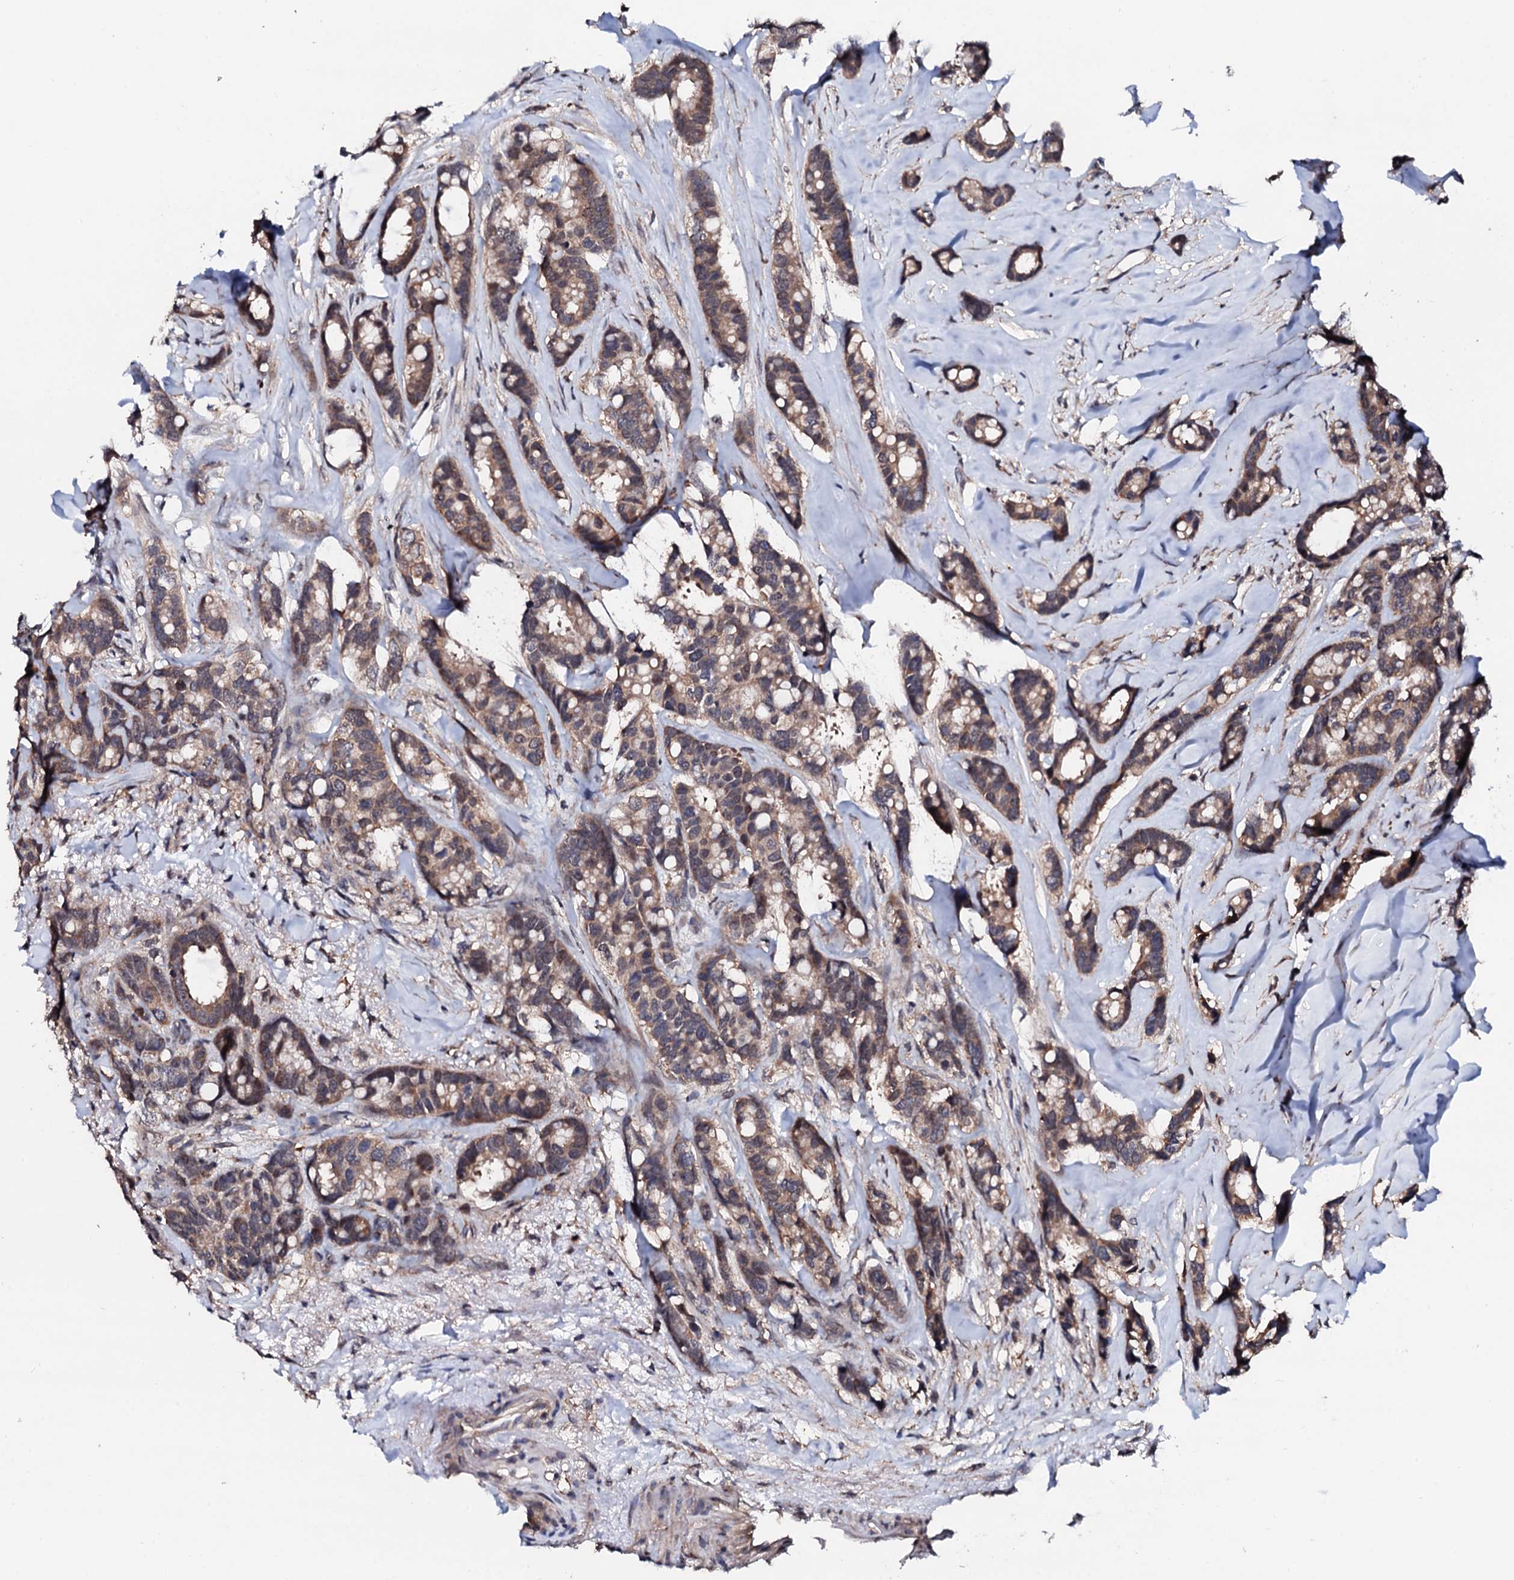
{"staining": {"intensity": "moderate", "quantity": ">75%", "location": "cytoplasmic/membranous"}, "tissue": "breast cancer", "cell_type": "Tumor cells", "image_type": "cancer", "snomed": [{"axis": "morphology", "description": "Duct carcinoma"}, {"axis": "topography", "description": "Breast"}], "caption": "Breast cancer (invasive ductal carcinoma) stained with DAB (3,3'-diaminobenzidine) IHC shows medium levels of moderate cytoplasmic/membranous expression in about >75% of tumor cells. The protein is stained brown, and the nuclei are stained in blue (DAB (3,3'-diaminobenzidine) IHC with brightfield microscopy, high magnification).", "gene": "EDC3", "patient": {"sex": "female", "age": 87}}